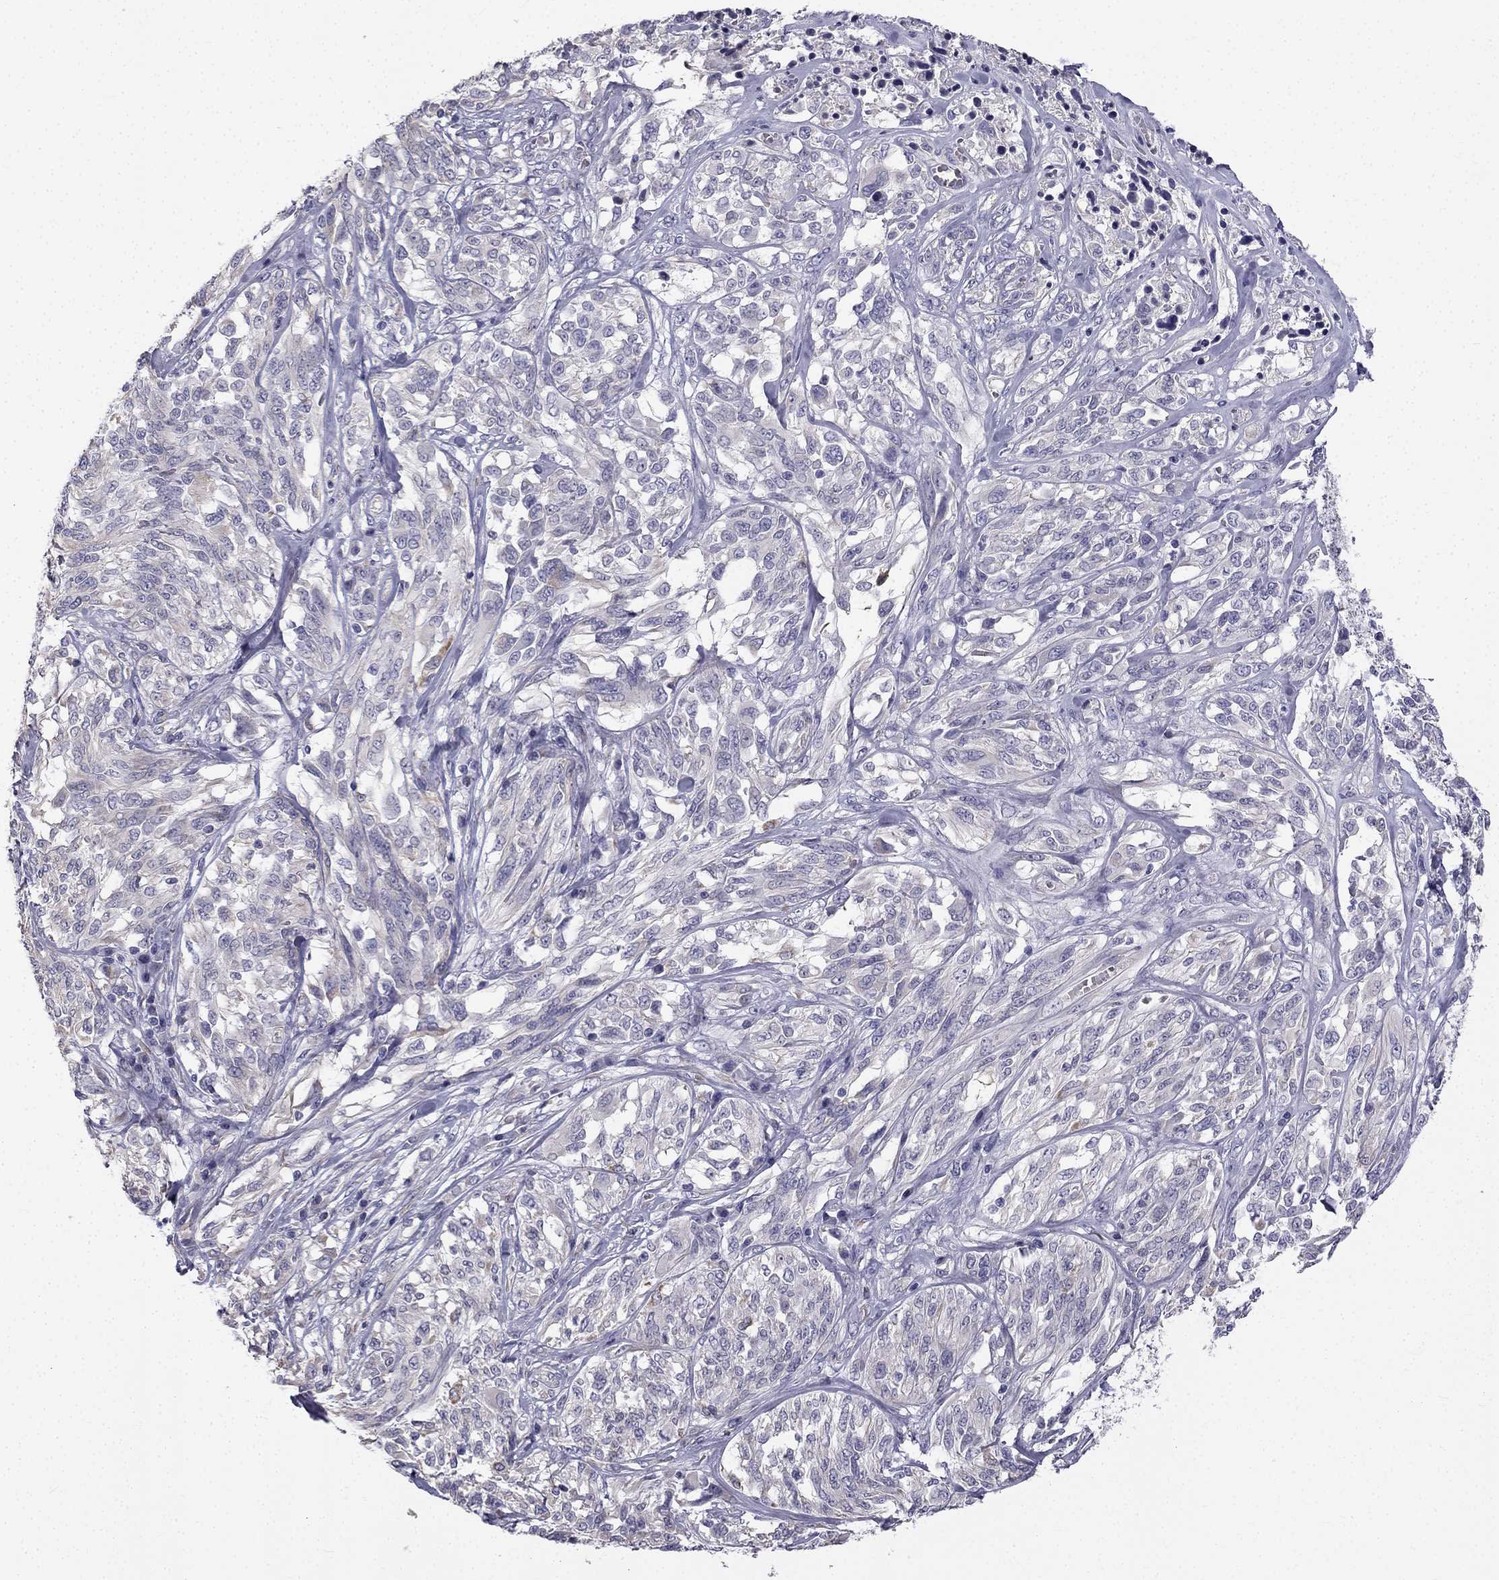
{"staining": {"intensity": "negative", "quantity": "none", "location": "none"}, "tissue": "melanoma", "cell_type": "Tumor cells", "image_type": "cancer", "snomed": [{"axis": "morphology", "description": "Malignant melanoma, NOS"}, {"axis": "topography", "description": "Skin"}], "caption": "Micrograph shows no protein positivity in tumor cells of malignant melanoma tissue.", "gene": "CCDC40", "patient": {"sex": "female", "age": 91}}